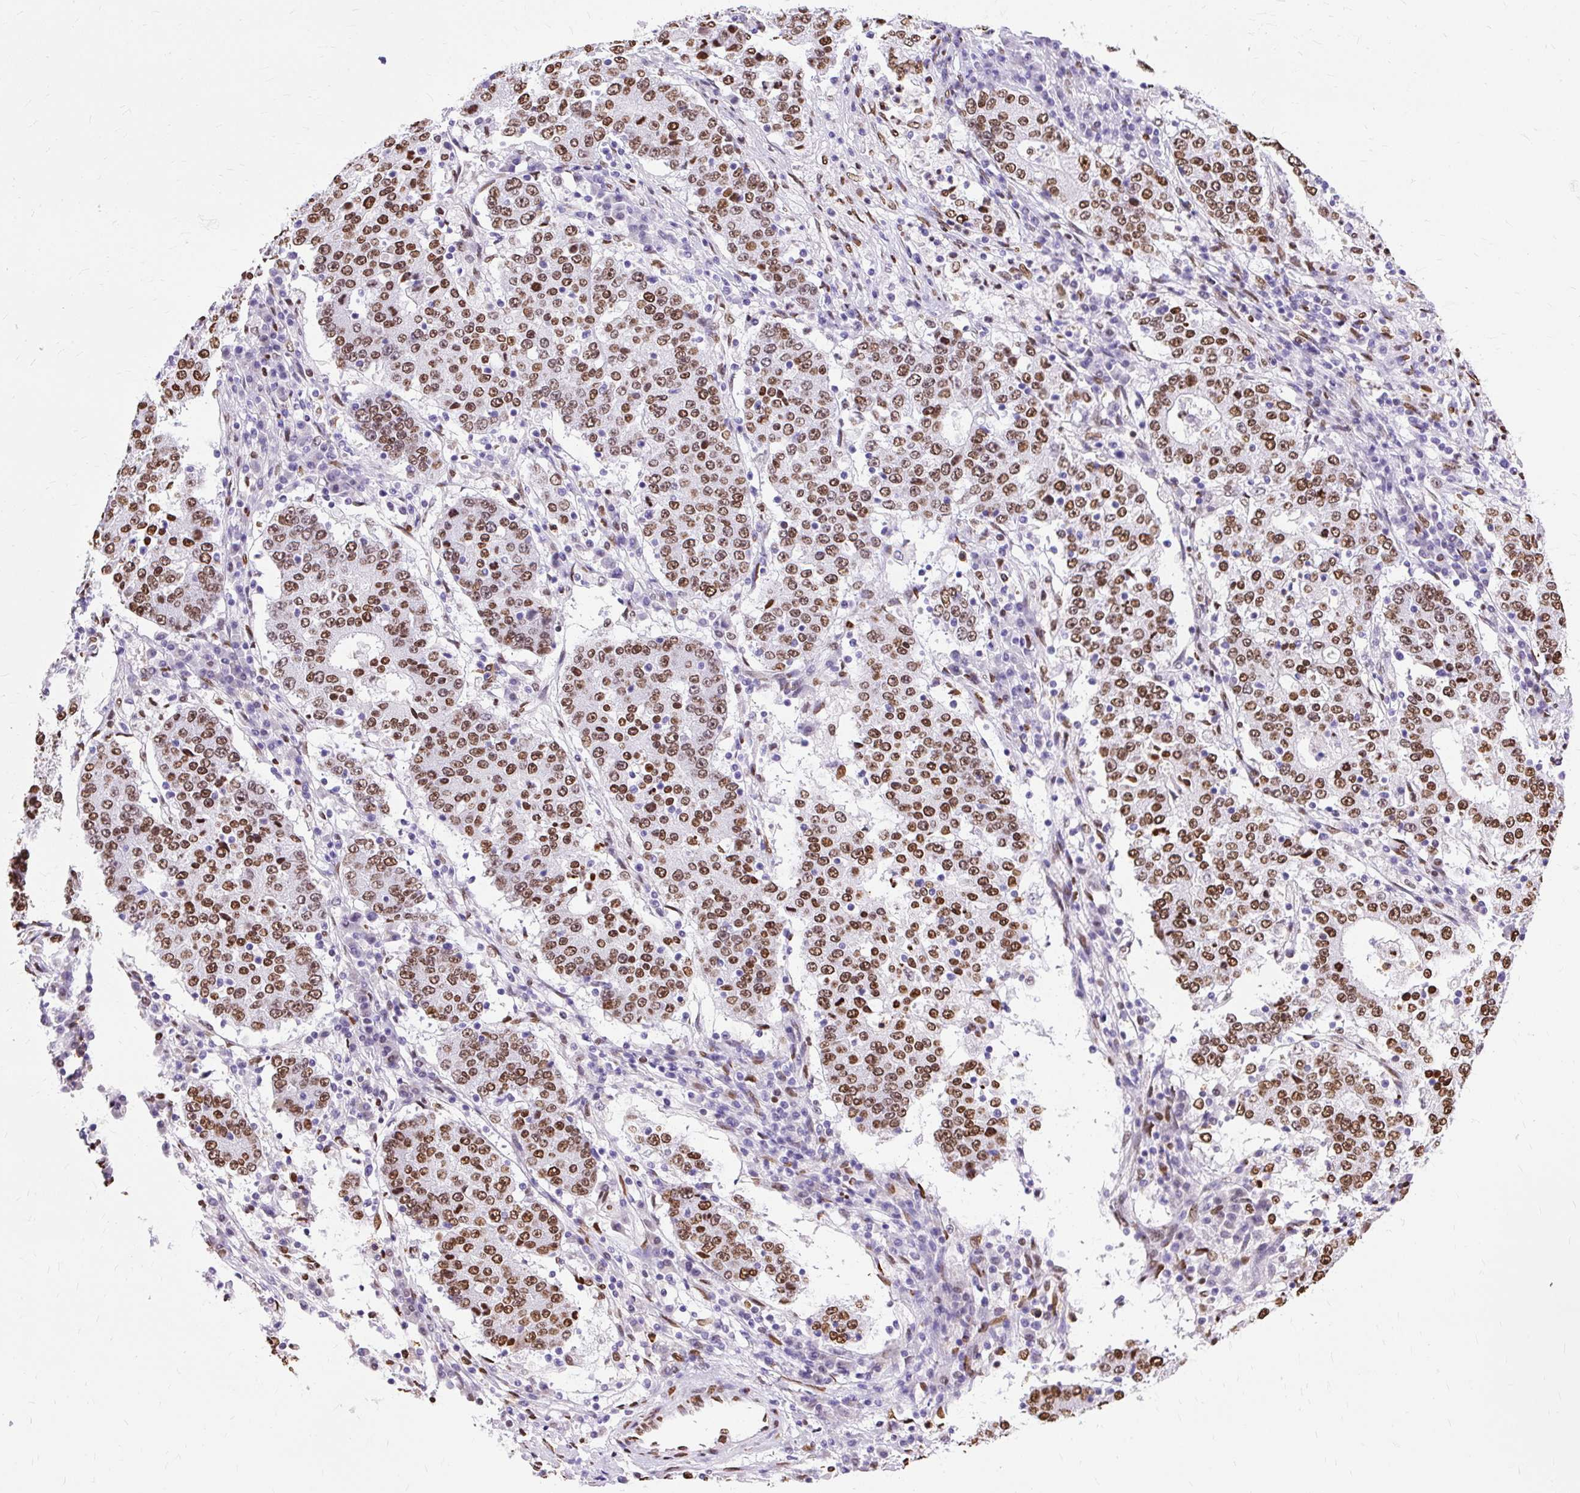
{"staining": {"intensity": "moderate", "quantity": ">75%", "location": "nuclear"}, "tissue": "stomach cancer", "cell_type": "Tumor cells", "image_type": "cancer", "snomed": [{"axis": "morphology", "description": "Adenocarcinoma, NOS"}, {"axis": "topography", "description": "Stomach"}], "caption": "Approximately >75% of tumor cells in human adenocarcinoma (stomach) reveal moderate nuclear protein positivity as visualized by brown immunohistochemical staining.", "gene": "TMEM184C", "patient": {"sex": "male", "age": 59}}